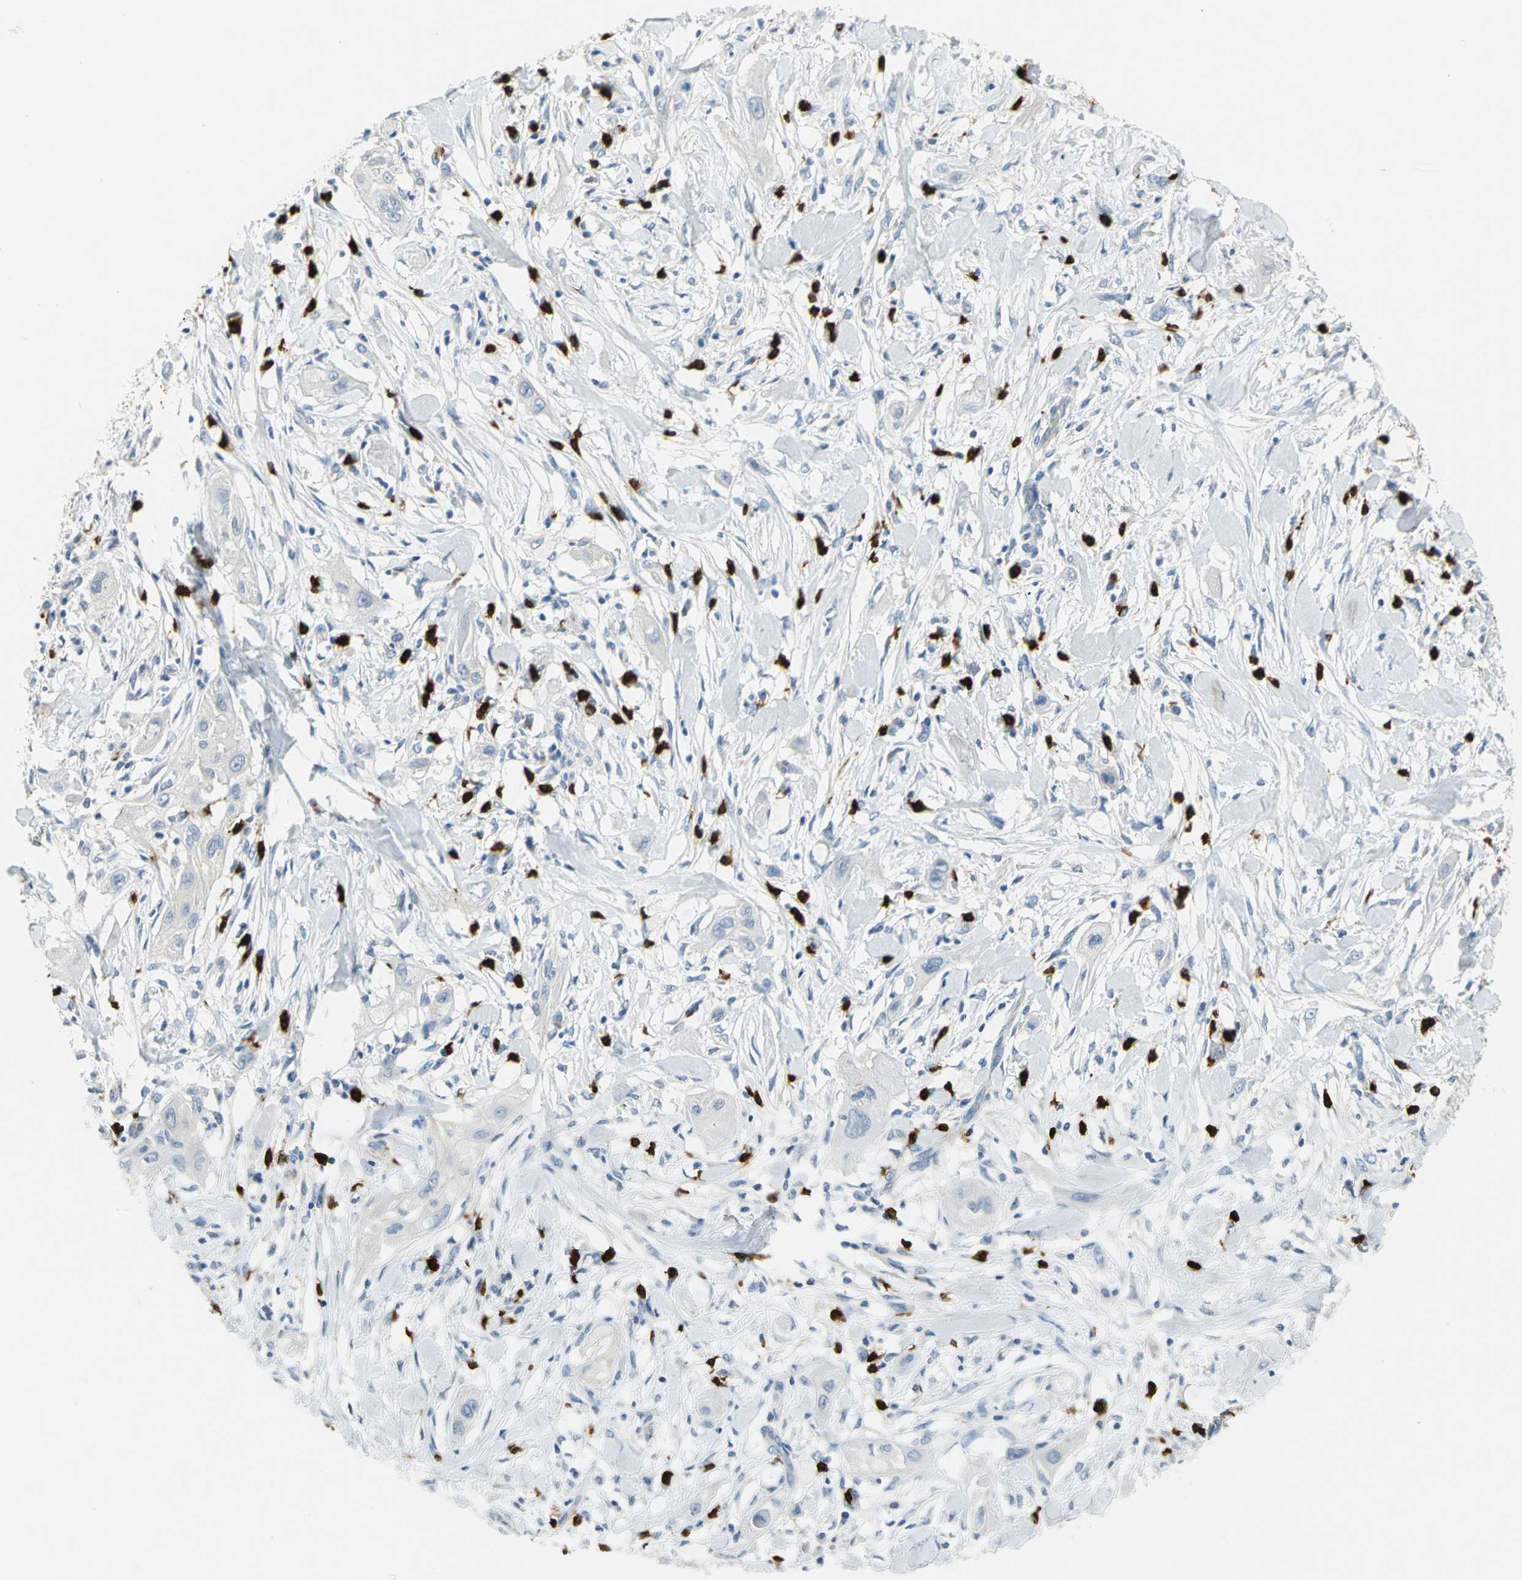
{"staining": {"intensity": "negative", "quantity": "none", "location": "none"}, "tissue": "lung cancer", "cell_type": "Tumor cells", "image_type": "cancer", "snomed": [{"axis": "morphology", "description": "Squamous cell carcinoma, NOS"}, {"axis": "topography", "description": "Lung"}], "caption": "Immunohistochemistry (IHC) photomicrograph of human lung cancer (squamous cell carcinoma) stained for a protein (brown), which displays no staining in tumor cells. The staining was performed using DAB to visualize the protein expression in brown, while the nuclei were stained in blue with hematoxylin (Magnification: 20x).", "gene": "ALOX15", "patient": {"sex": "female", "age": 47}}